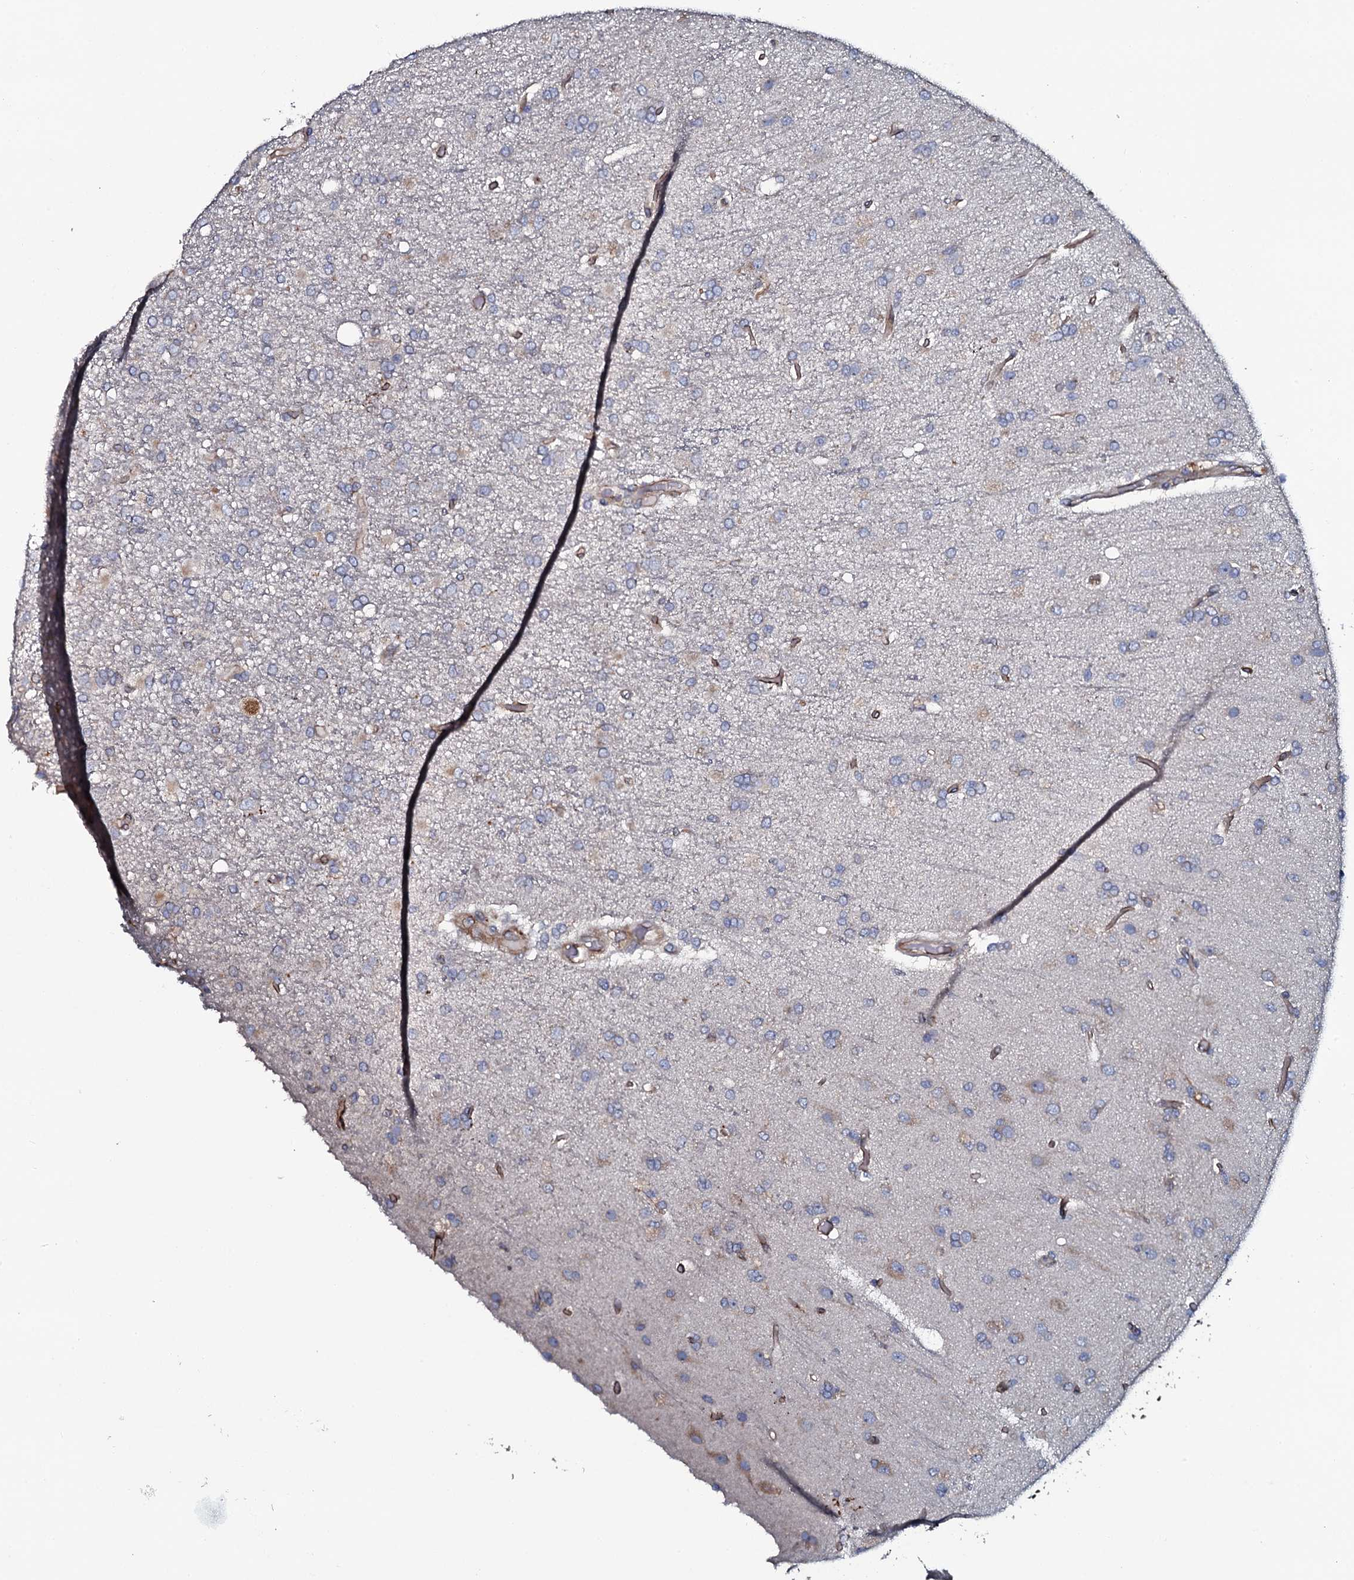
{"staining": {"intensity": "negative", "quantity": "none", "location": "none"}, "tissue": "glioma", "cell_type": "Tumor cells", "image_type": "cancer", "snomed": [{"axis": "morphology", "description": "Glioma, malignant, High grade"}, {"axis": "topography", "description": "Brain"}], "caption": "An image of human high-grade glioma (malignant) is negative for staining in tumor cells.", "gene": "TMEM151A", "patient": {"sex": "female", "age": 74}}